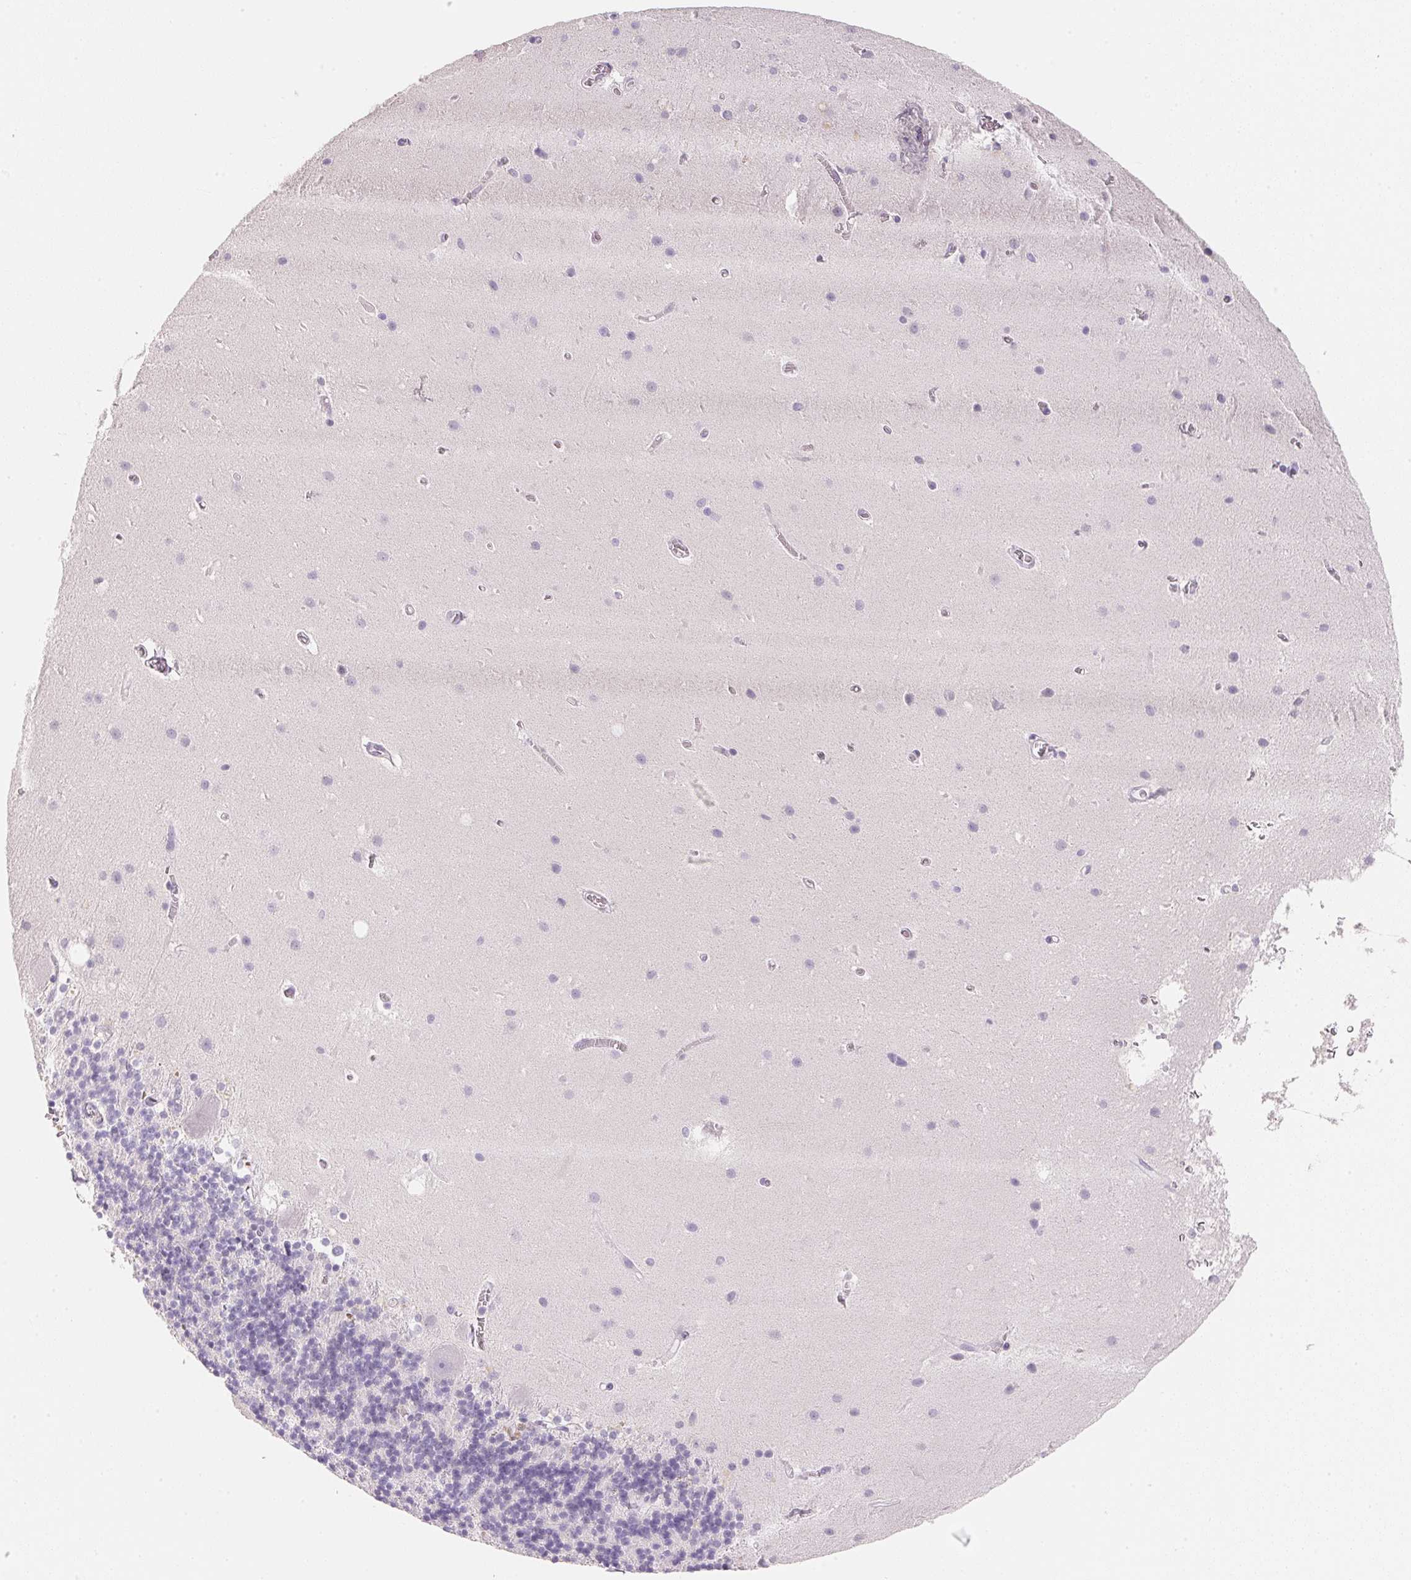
{"staining": {"intensity": "negative", "quantity": "none", "location": "none"}, "tissue": "cerebellum", "cell_type": "Cells in granular layer", "image_type": "normal", "snomed": [{"axis": "morphology", "description": "Normal tissue, NOS"}, {"axis": "topography", "description": "Cerebellum"}], "caption": "A histopathology image of cerebellum stained for a protein displays no brown staining in cells in granular layer. Nuclei are stained in blue.", "gene": "ACP3", "patient": {"sex": "male", "age": 70}}